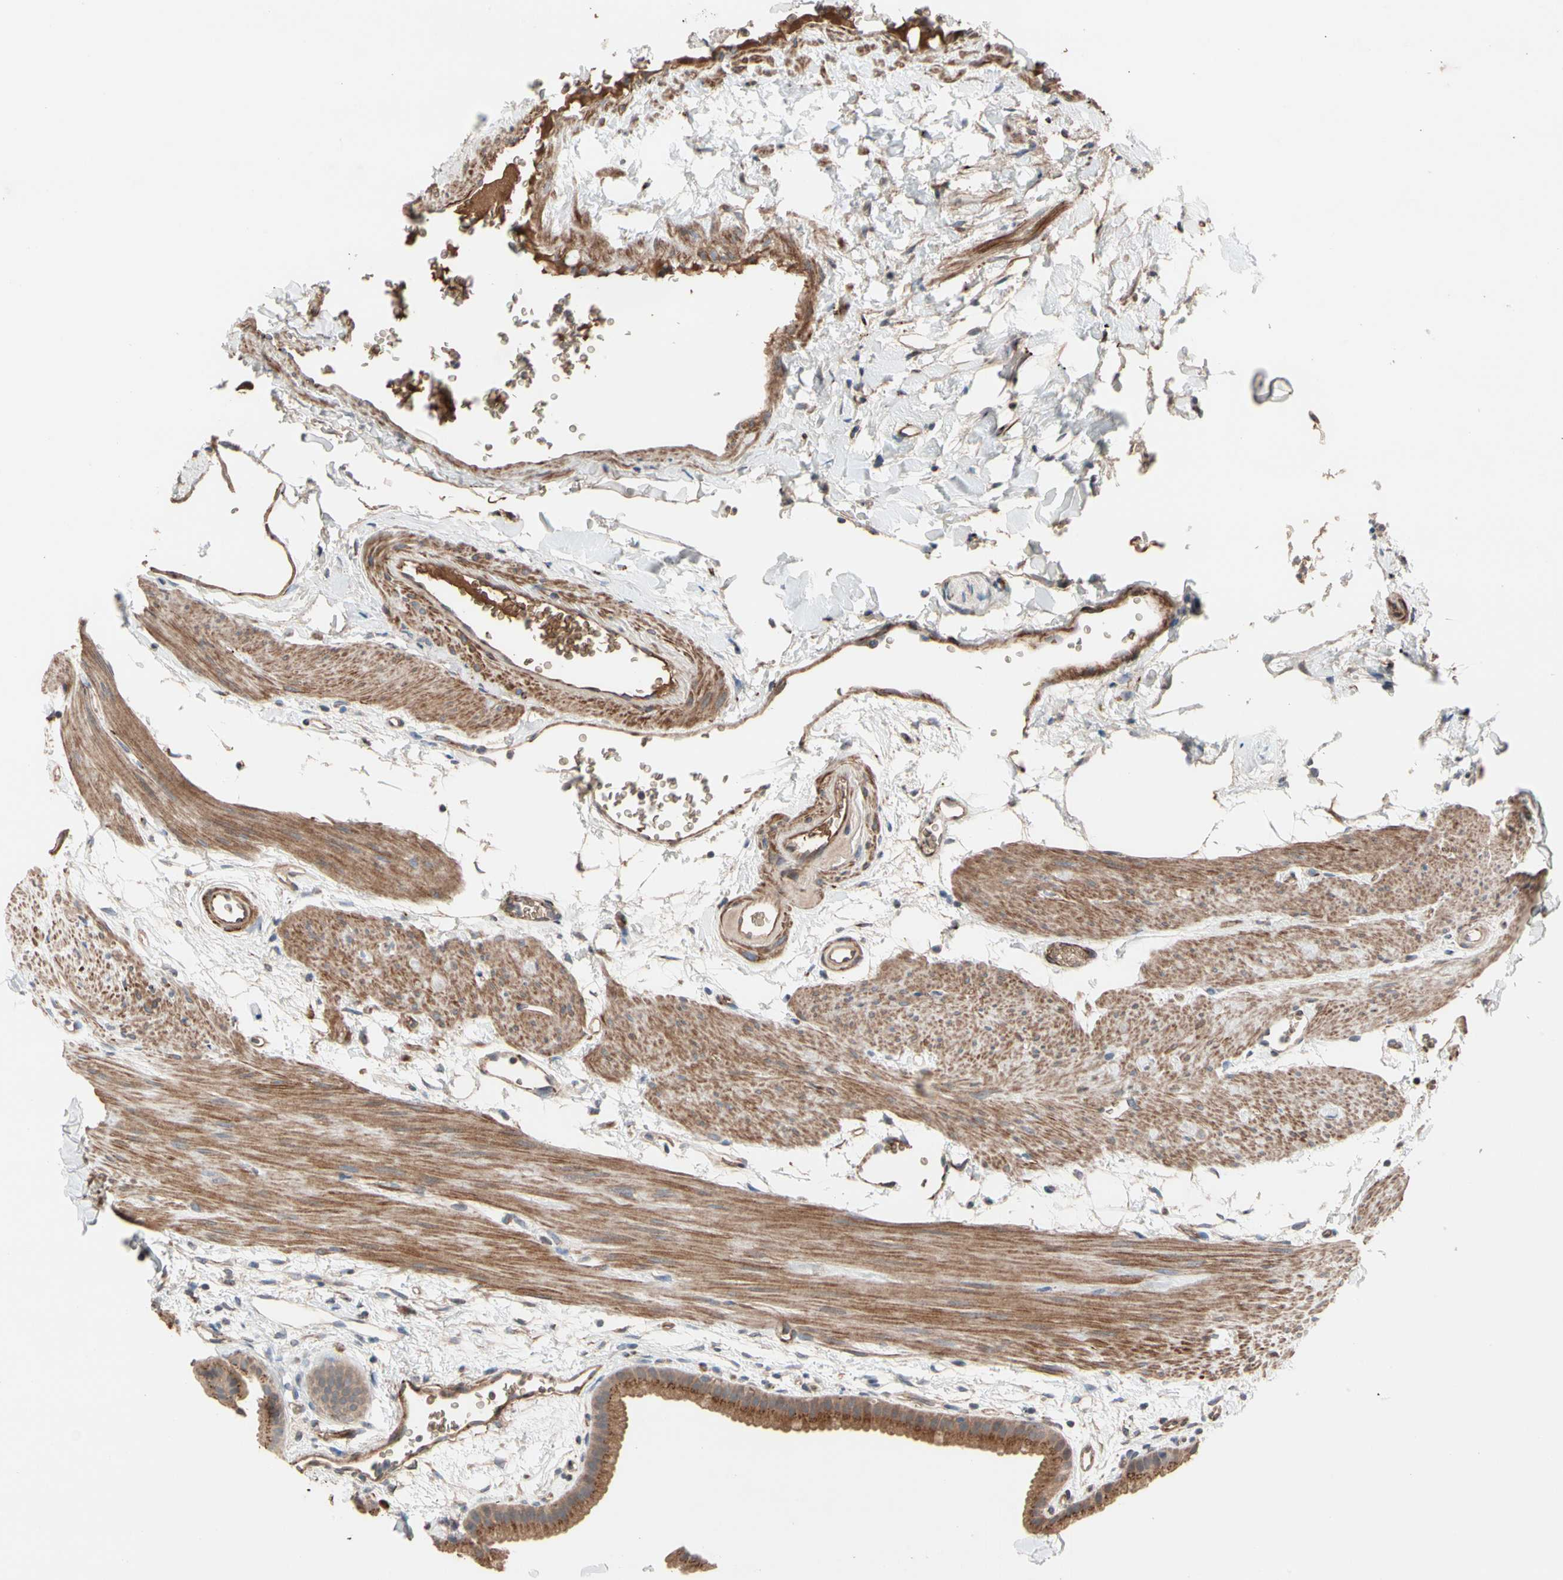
{"staining": {"intensity": "moderate", "quantity": ">75%", "location": "cytoplasmic/membranous"}, "tissue": "gallbladder", "cell_type": "Glandular cells", "image_type": "normal", "snomed": [{"axis": "morphology", "description": "Normal tissue, NOS"}, {"axis": "topography", "description": "Gallbladder"}], "caption": "High-power microscopy captured an immunohistochemistry histopathology image of unremarkable gallbladder, revealing moderate cytoplasmic/membranous expression in approximately >75% of glandular cells.", "gene": "GCK", "patient": {"sex": "female", "age": 64}}